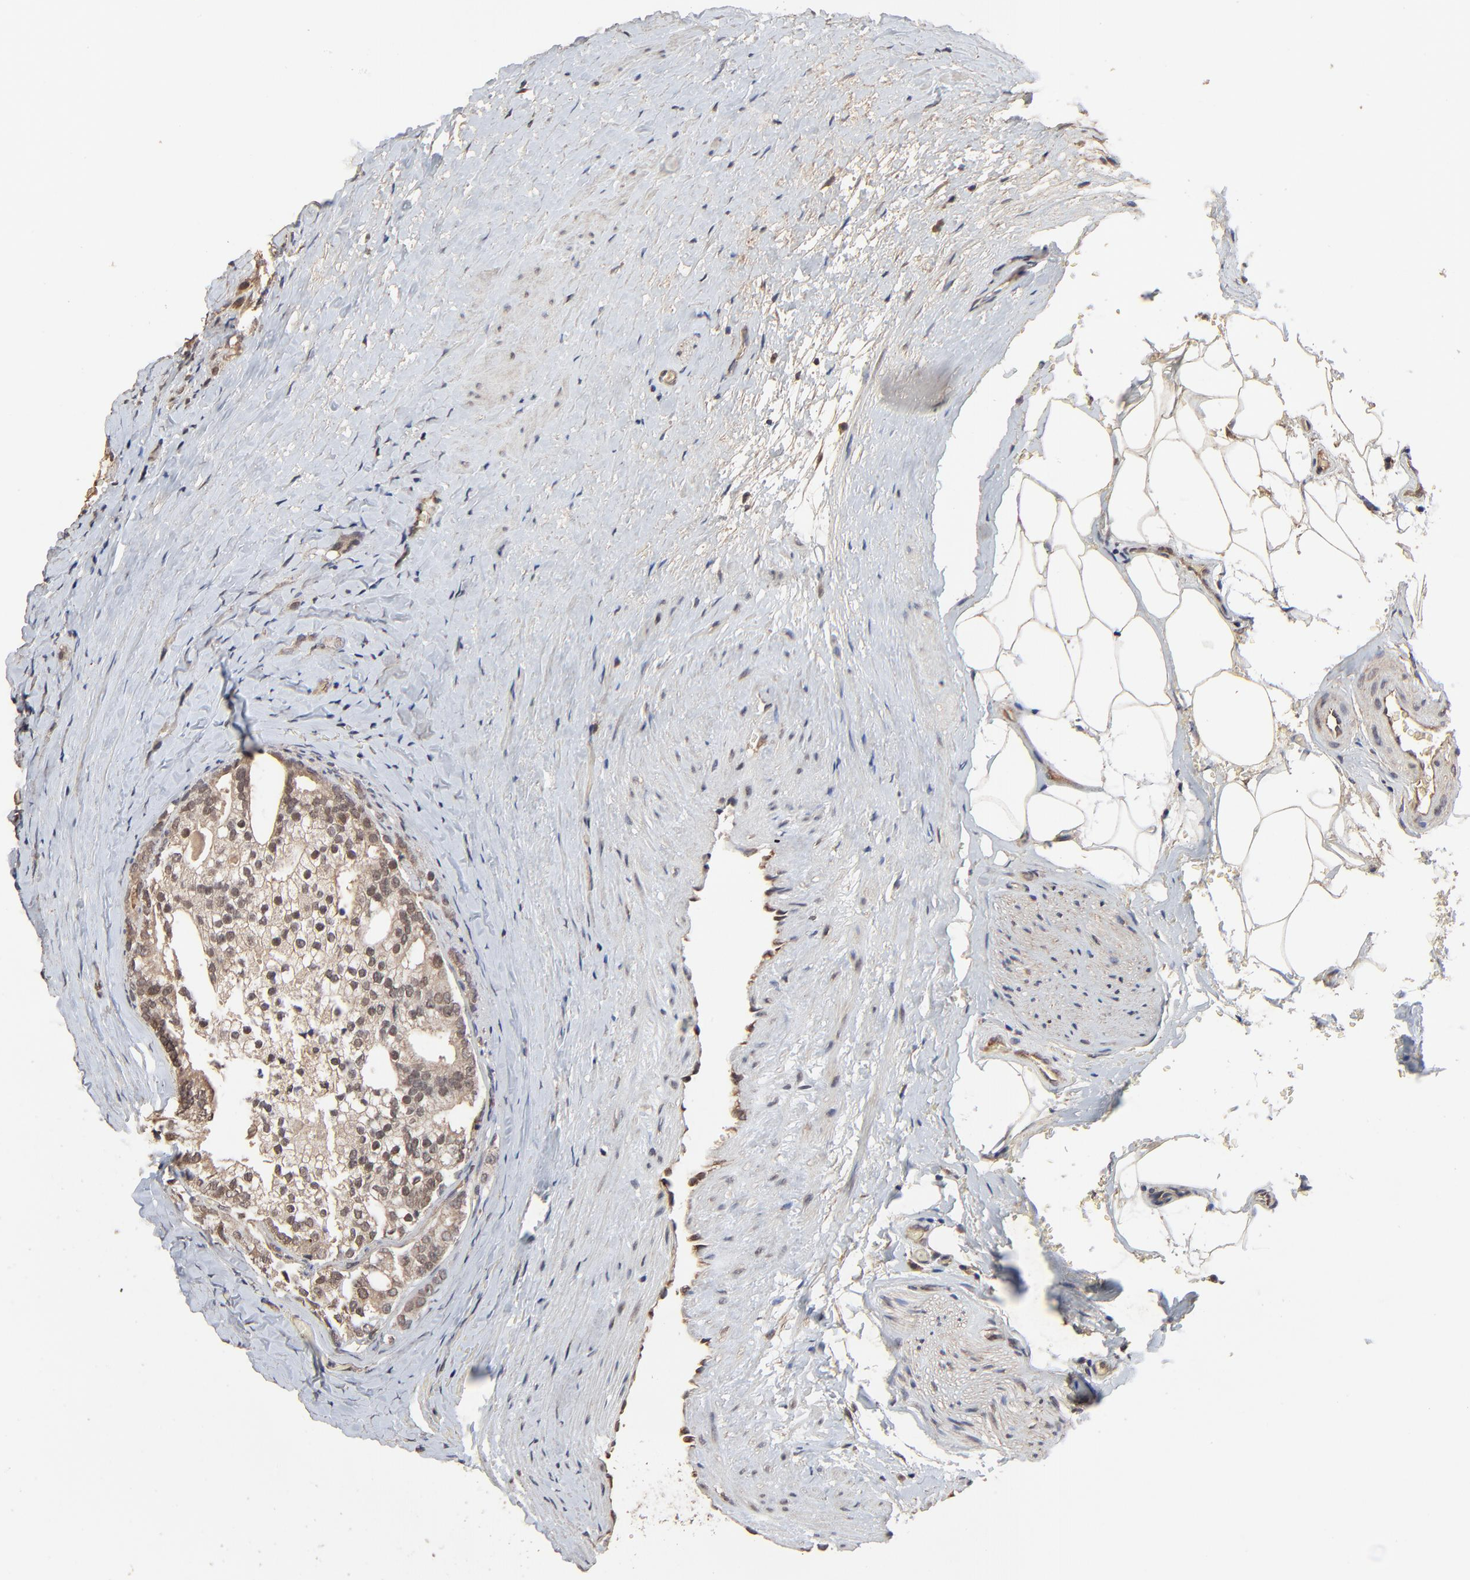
{"staining": {"intensity": "moderate", "quantity": ">75%", "location": "cytoplasmic/membranous,nuclear"}, "tissue": "prostate cancer", "cell_type": "Tumor cells", "image_type": "cancer", "snomed": [{"axis": "morphology", "description": "Adenocarcinoma, Medium grade"}, {"axis": "topography", "description": "Prostate"}], "caption": "Immunohistochemical staining of human adenocarcinoma (medium-grade) (prostate) displays medium levels of moderate cytoplasmic/membranous and nuclear protein staining in approximately >75% of tumor cells. (brown staining indicates protein expression, while blue staining denotes nuclei).", "gene": "FAM227A", "patient": {"sex": "male", "age": 59}}